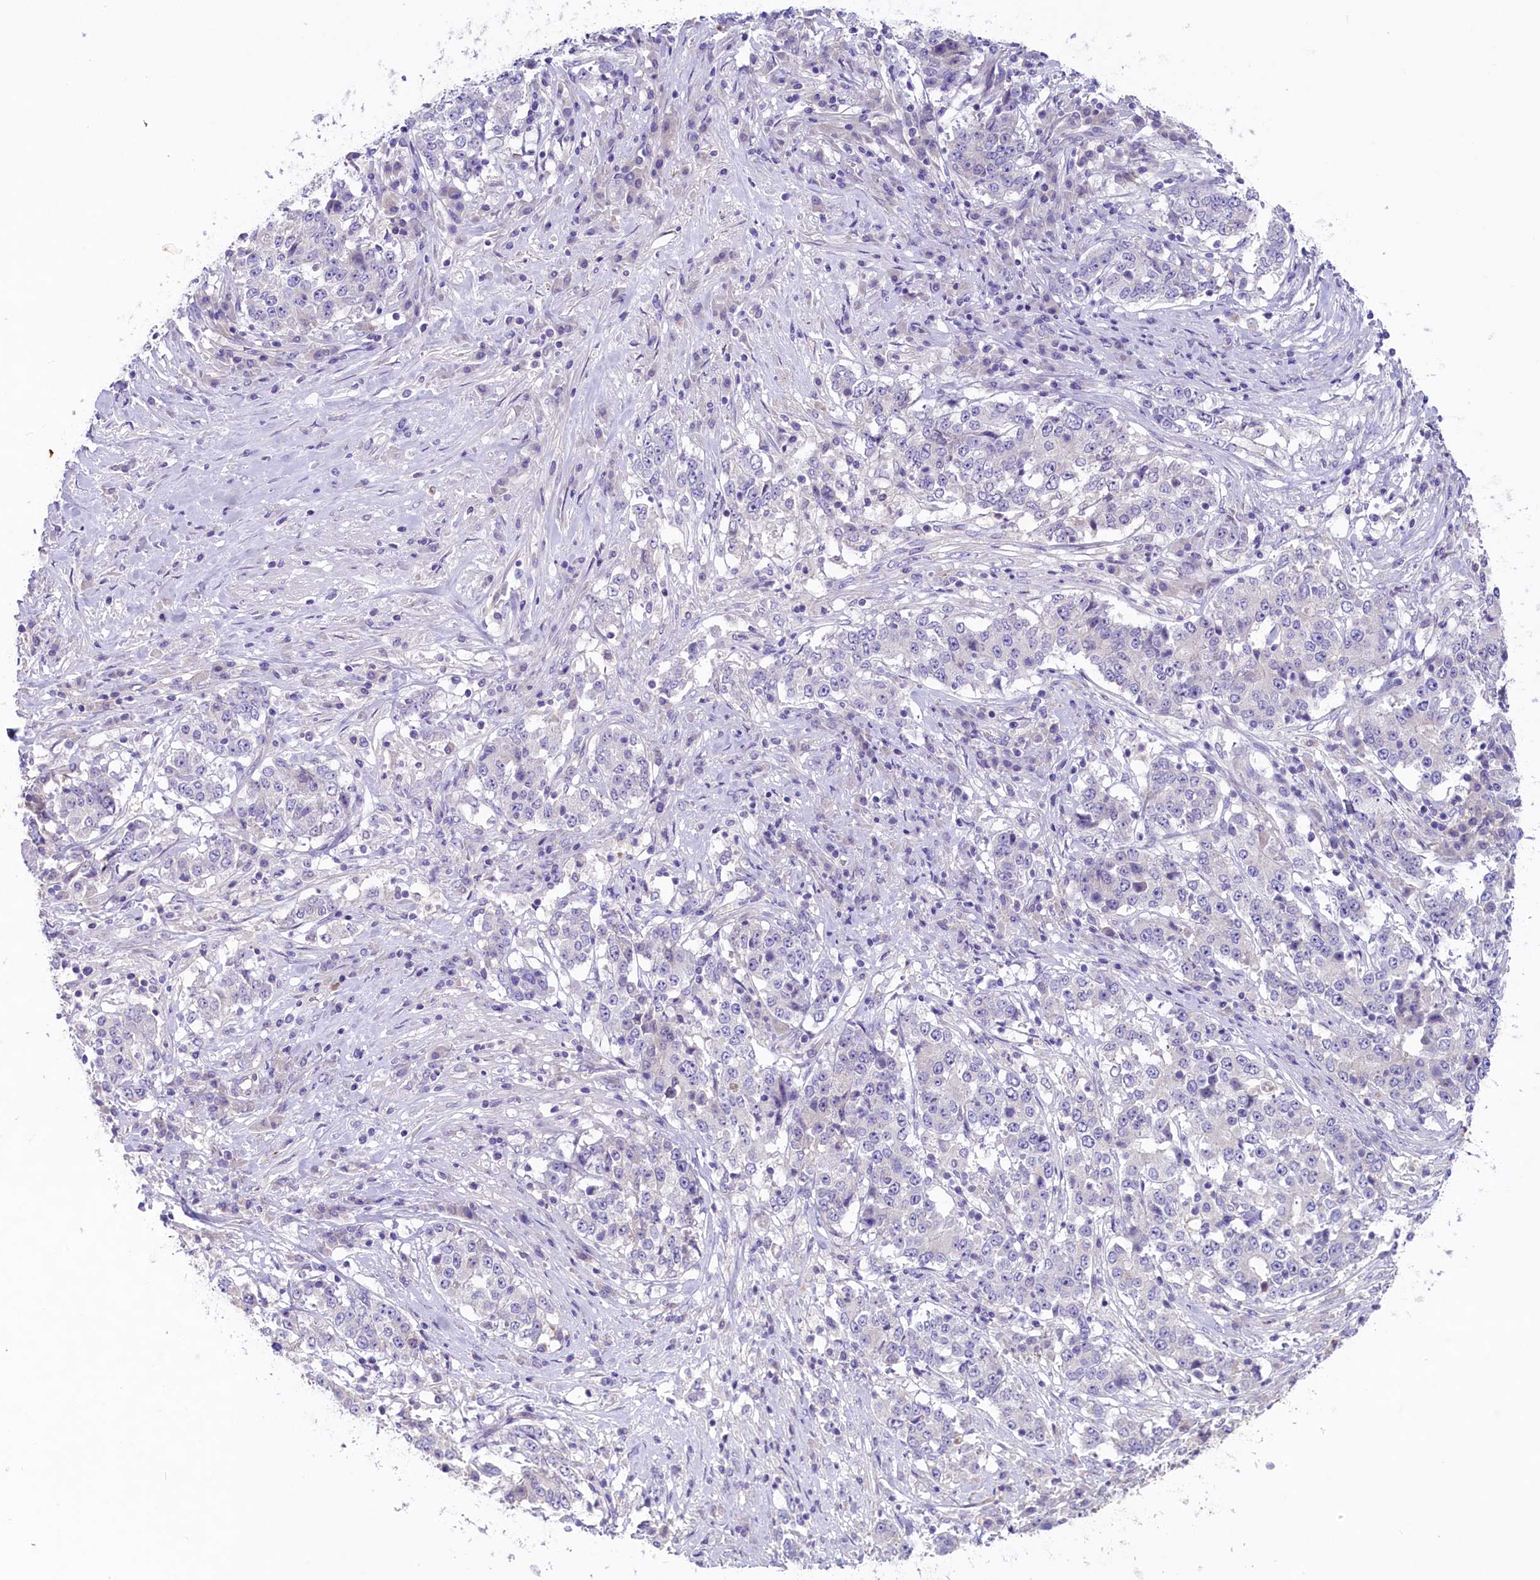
{"staining": {"intensity": "negative", "quantity": "none", "location": "none"}, "tissue": "stomach cancer", "cell_type": "Tumor cells", "image_type": "cancer", "snomed": [{"axis": "morphology", "description": "Adenocarcinoma, NOS"}, {"axis": "topography", "description": "Stomach"}], "caption": "Immunohistochemical staining of stomach cancer demonstrates no significant staining in tumor cells.", "gene": "CD99L2", "patient": {"sex": "male", "age": 59}}